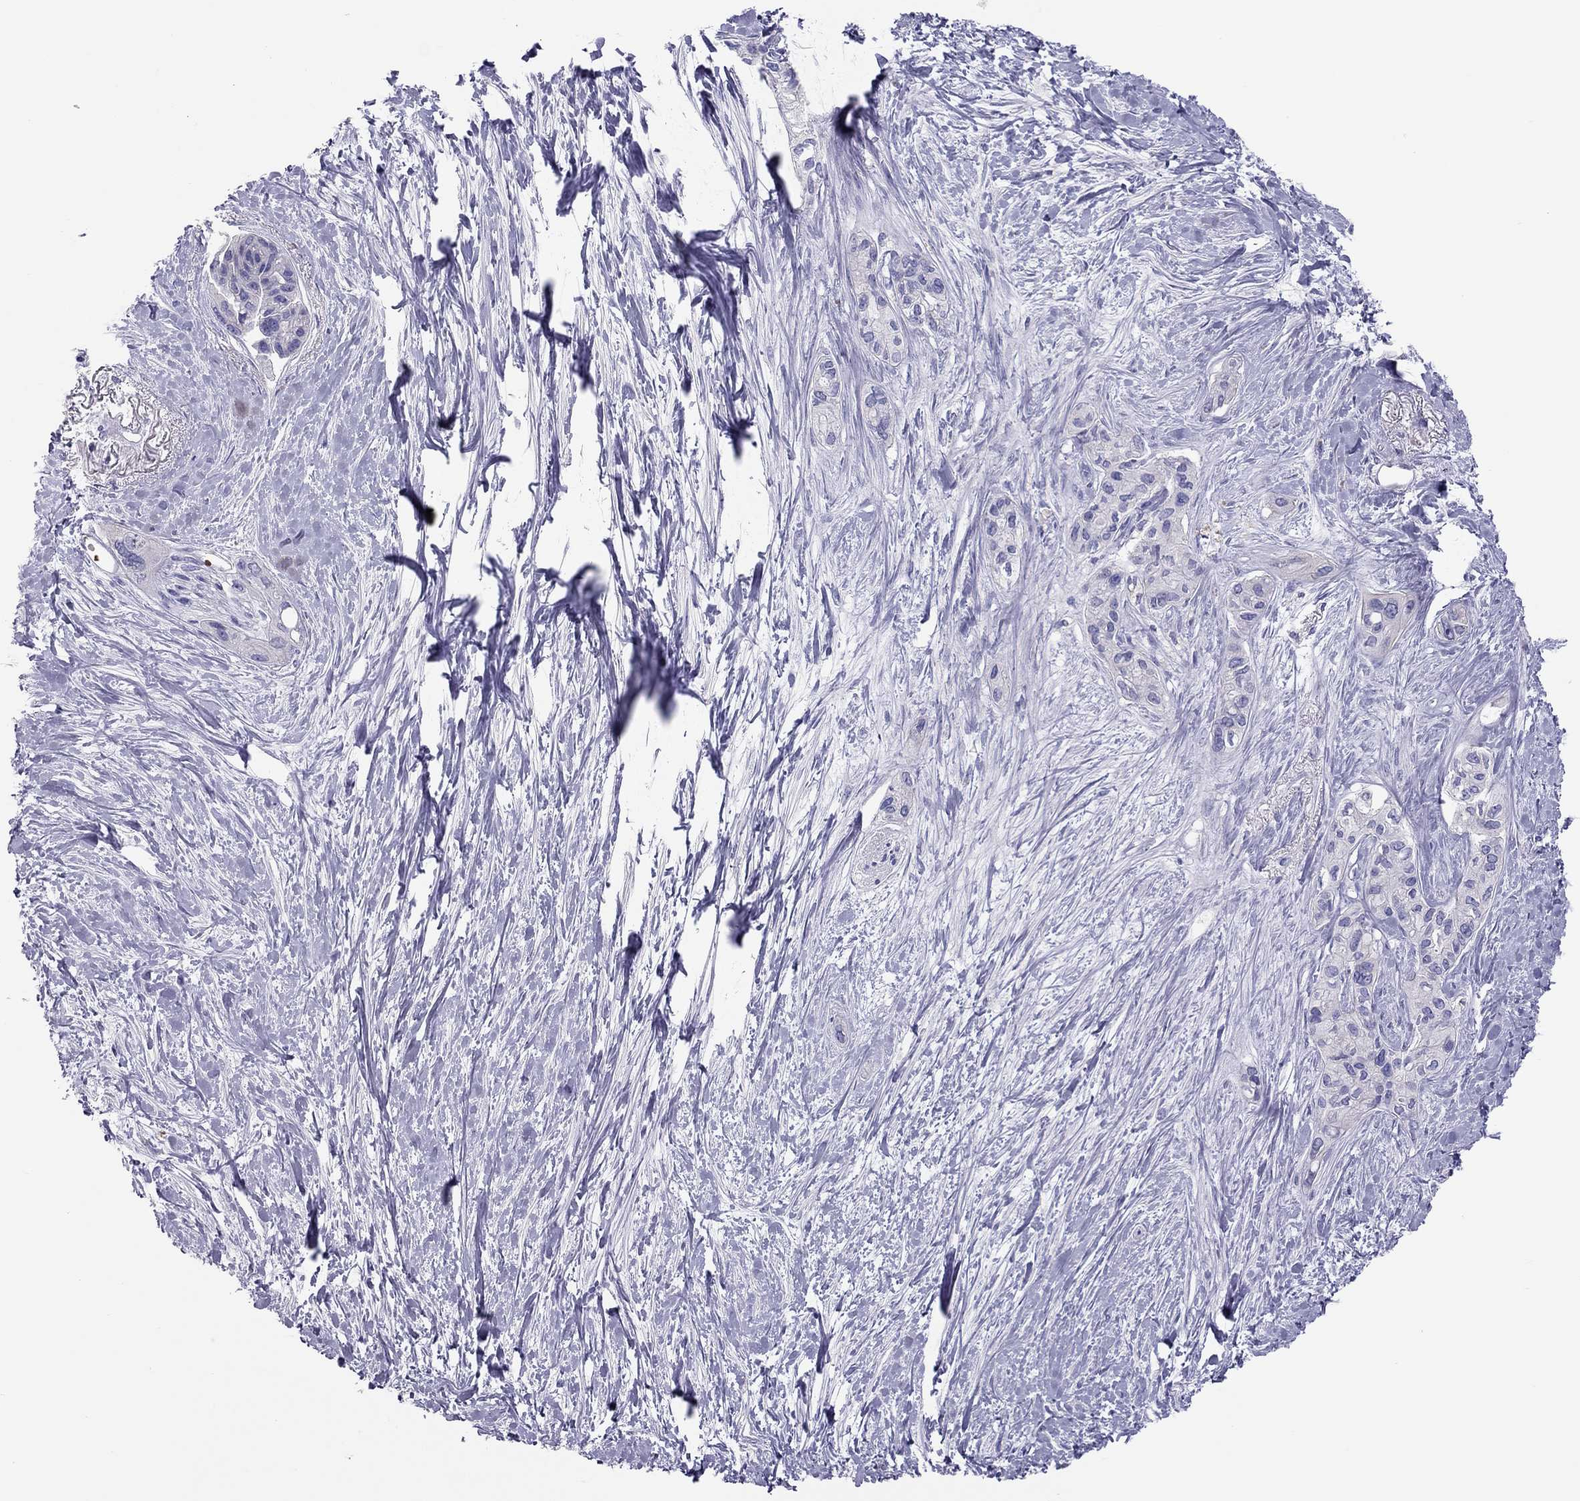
{"staining": {"intensity": "negative", "quantity": "none", "location": "none"}, "tissue": "pancreatic cancer", "cell_type": "Tumor cells", "image_type": "cancer", "snomed": [{"axis": "morphology", "description": "Adenocarcinoma, NOS"}, {"axis": "topography", "description": "Pancreas"}], "caption": "Tumor cells are negative for protein expression in human pancreatic cancer.", "gene": "FRMD1", "patient": {"sex": "female", "age": 50}}